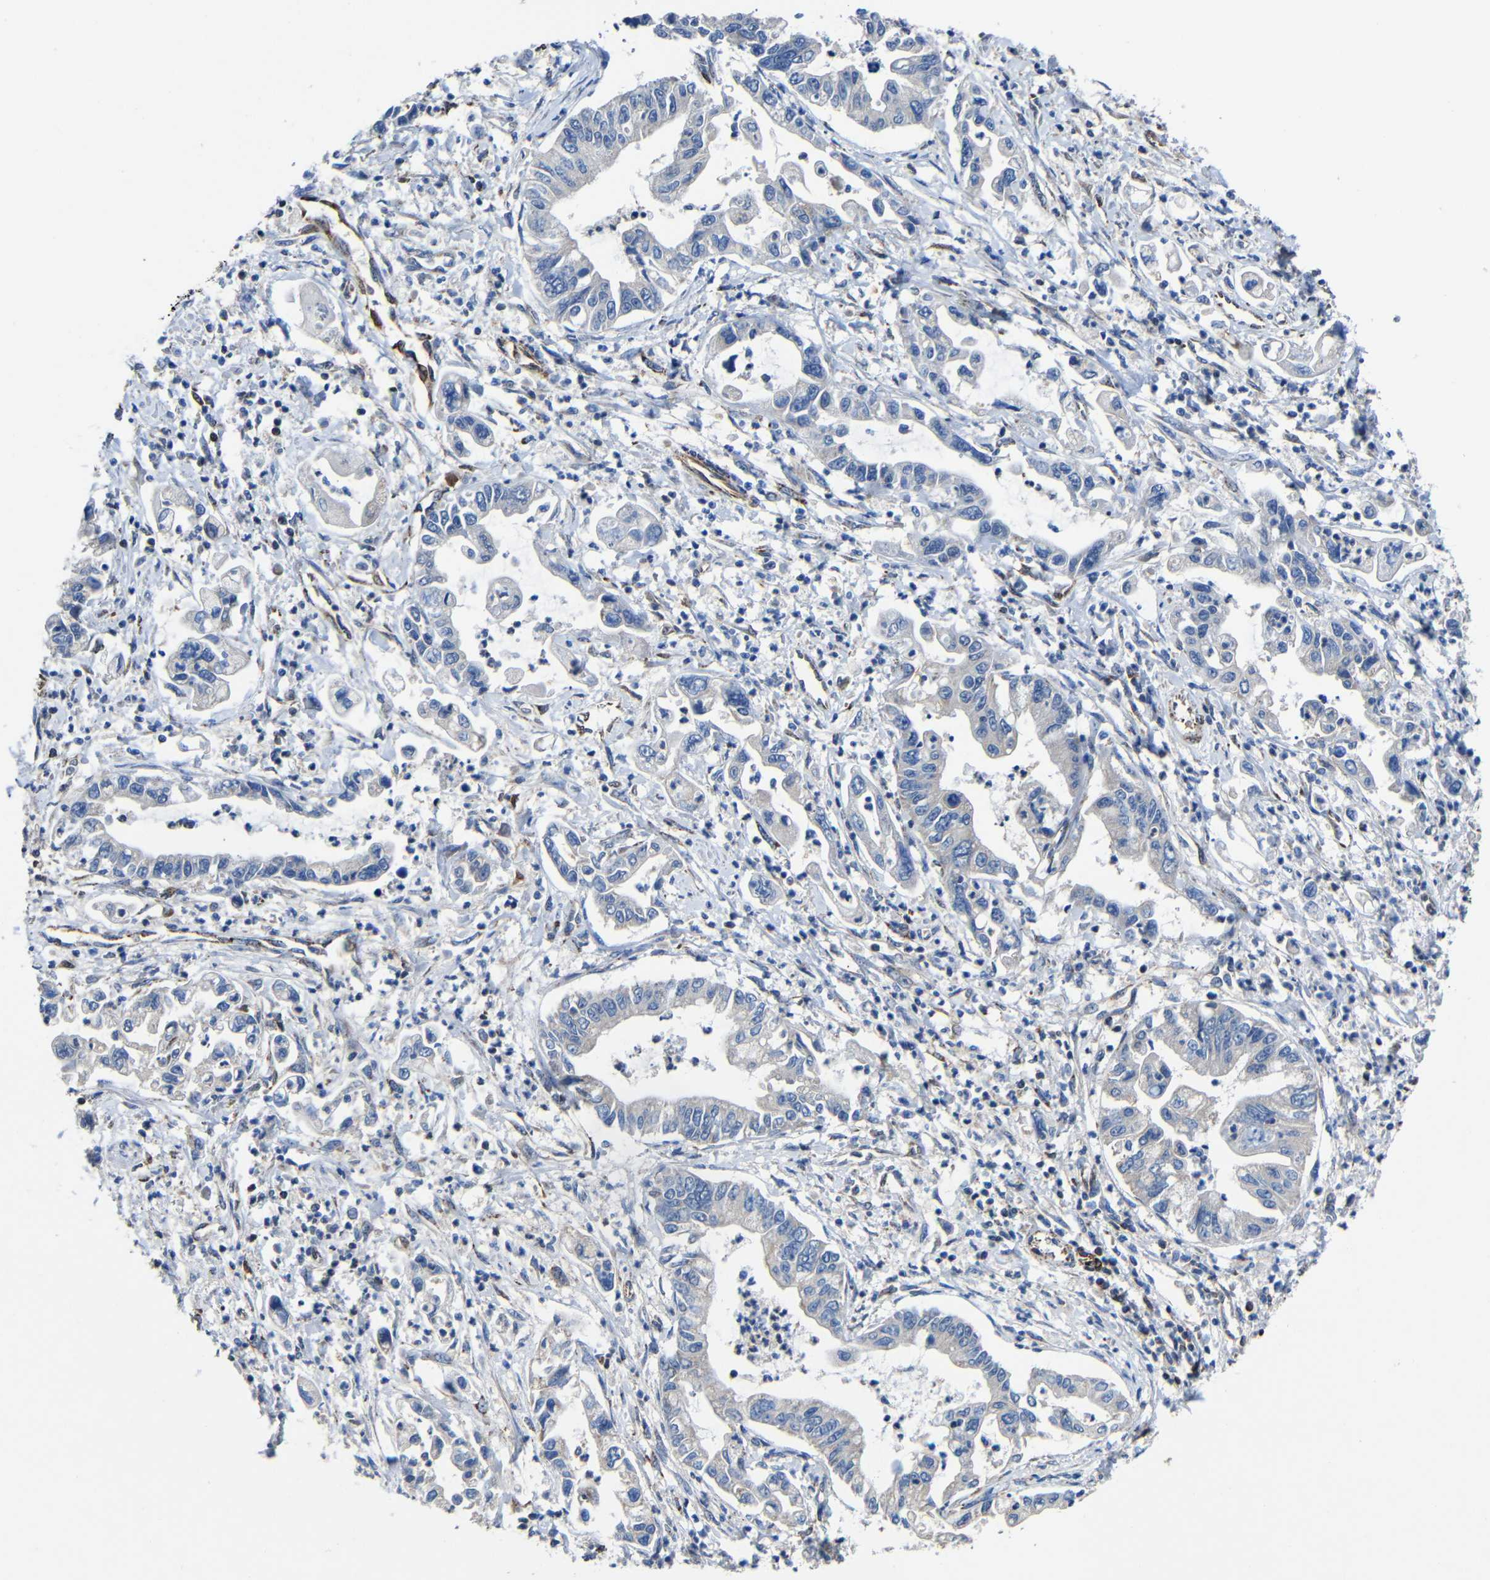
{"staining": {"intensity": "negative", "quantity": "none", "location": "none"}, "tissue": "pancreatic cancer", "cell_type": "Tumor cells", "image_type": "cancer", "snomed": [{"axis": "morphology", "description": "Adenocarcinoma, NOS"}, {"axis": "topography", "description": "Pancreas"}], "caption": "Immunohistochemistry micrograph of pancreatic cancer stained for a protein (brown), which demonstrates no positivity in tumor cells. (Brightfield microscopy of DAB immunohistochemistry at high magnification).", "gene": "CA5B", "patient": {"sex": "male", "age": 56}}